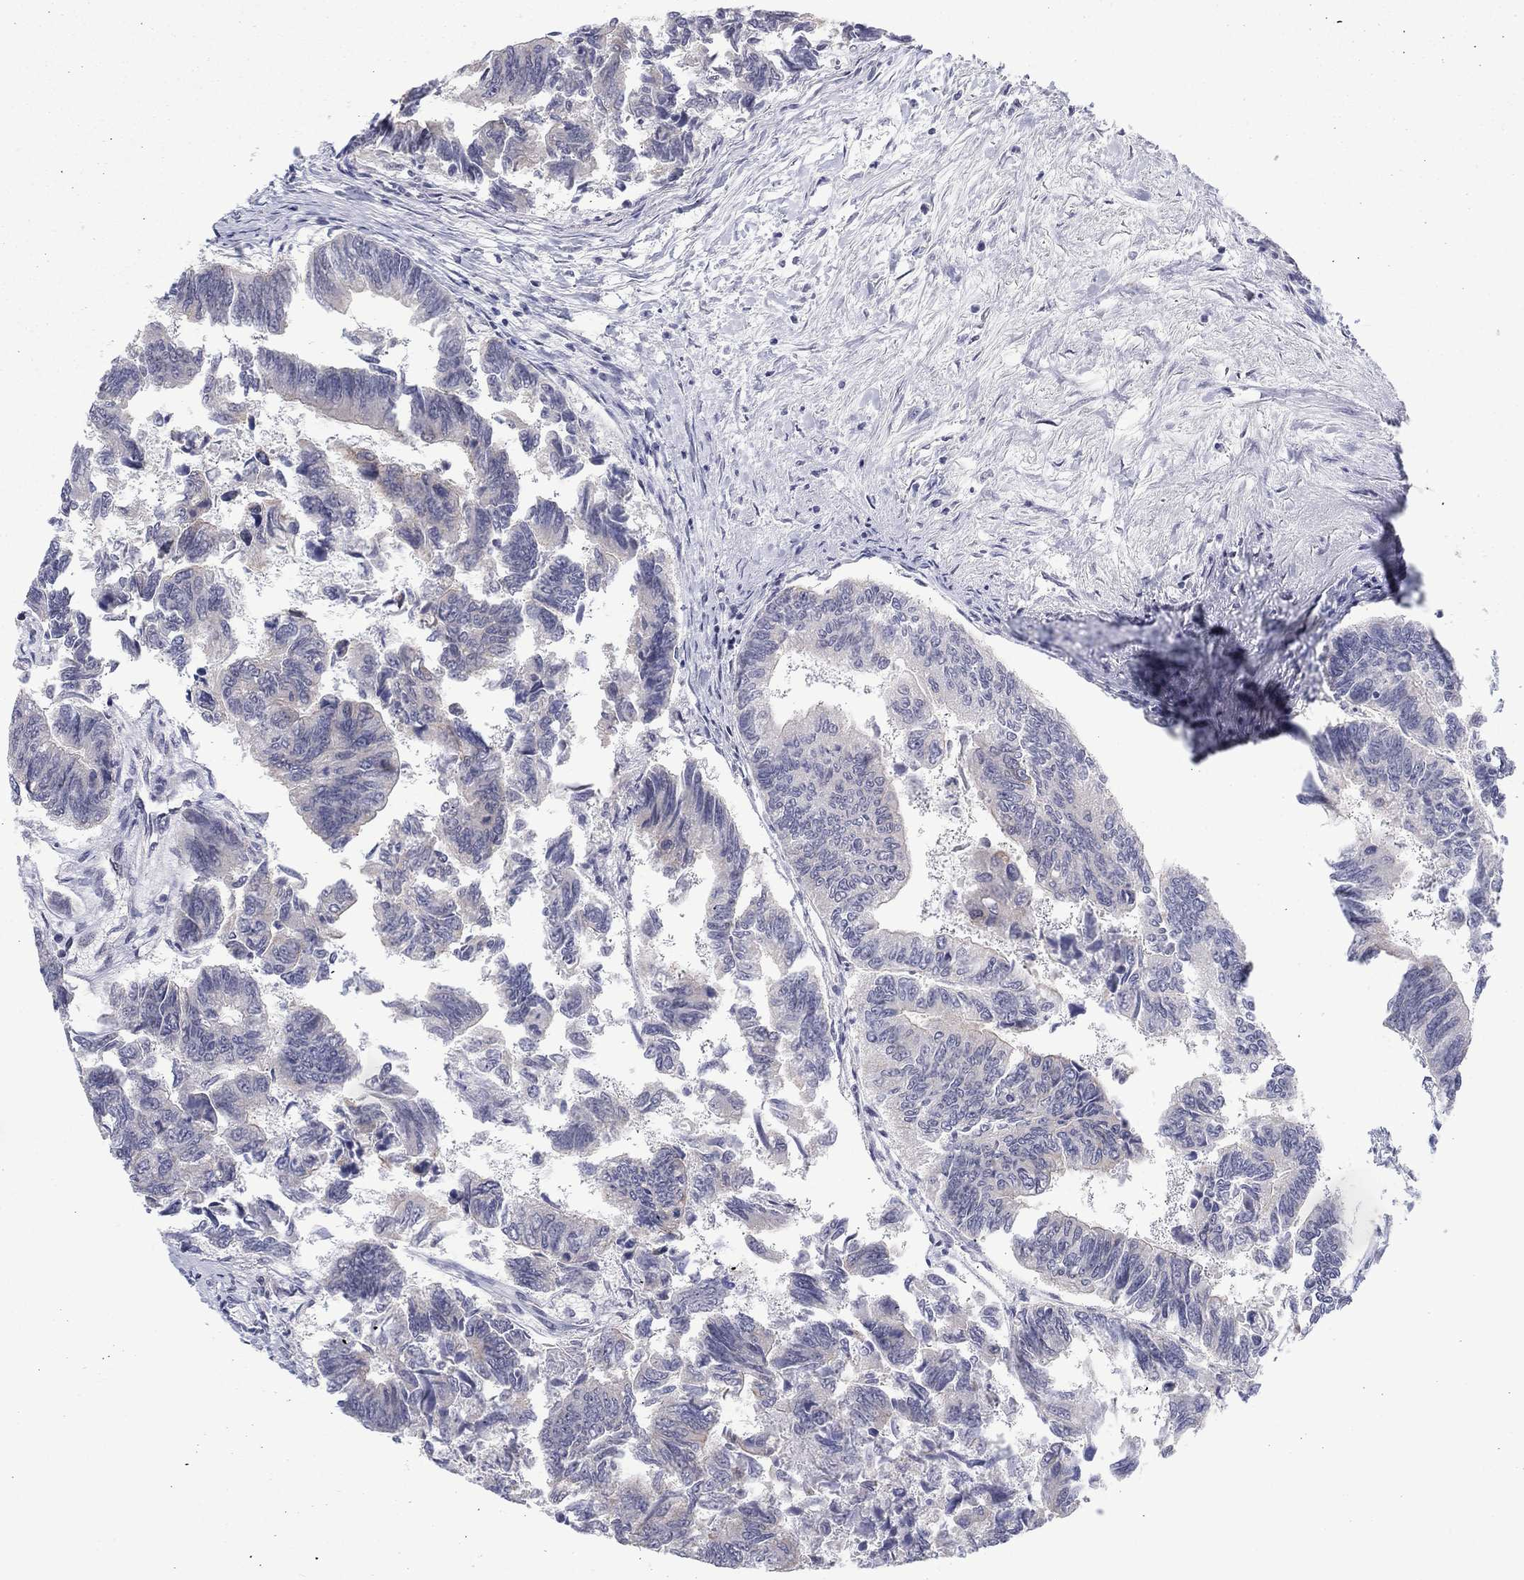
{"staining": {"intensity": "negative", "quantity": "none", "location": "none"}, "tissue": "colorectal cancer", "cell_type": "Tumor cells", "image_type": "cancer", "snomed": [{"axis": "morphology", "description": "Adenocarcinoma, NOS"}, {"axis": "topography", "description": "Colon"}], "caption": "DAB (3,3'-diaminobenzidine) immunohistochemical staining of colorectal cancer (adenocarcinoma) demonstrates no significant staining in tumor cells.", "gene": "SLC22A2", "patient": {"sex": "female", "age": 65}}